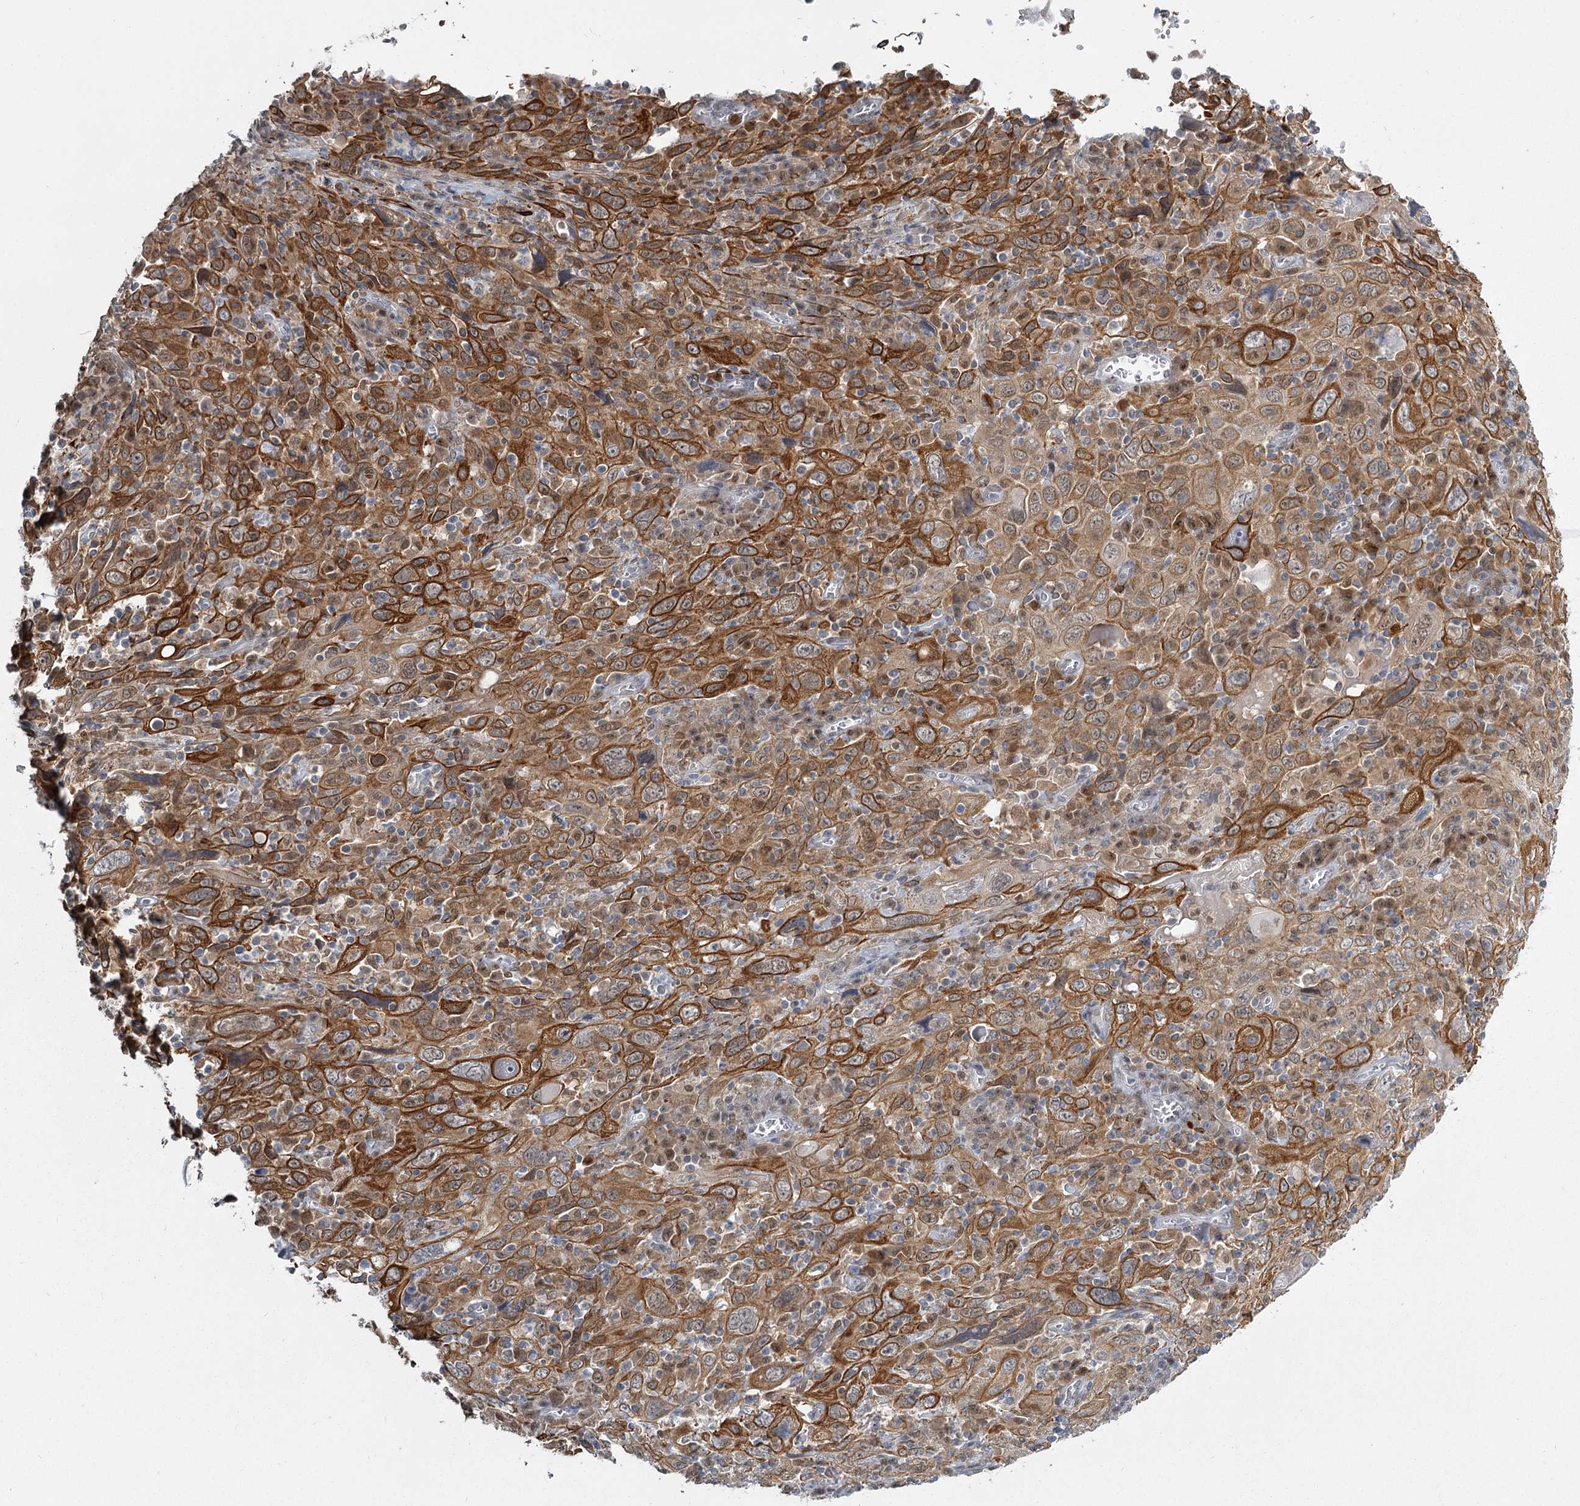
{"staining": {"intensity": "moderate", "quantity": ">75%", "location": "cytoplasmic/membranous"}, "tissue": "cervical cancer", "cell_type": "Tumor cells", "image_type": "cancer", "snomed": [{"axis": "morphology", "description": "Squamous cell carcinoma, NOS"}, {"axis": "topography", "description": "Cervix"}], "caption": "Cervical cancer (squamous cell carcinoma) was stained to show a protein in brown. There is medium levels of moderate cytoplasmic/membranous staining in approximately >75% of tumor cells. (DAB (3,3'-diaminobenzidine) IHC with brightfield microscopy, high magnification).", "gene": "TMEM70", "patient": {"sex": "female", "age": 46}}